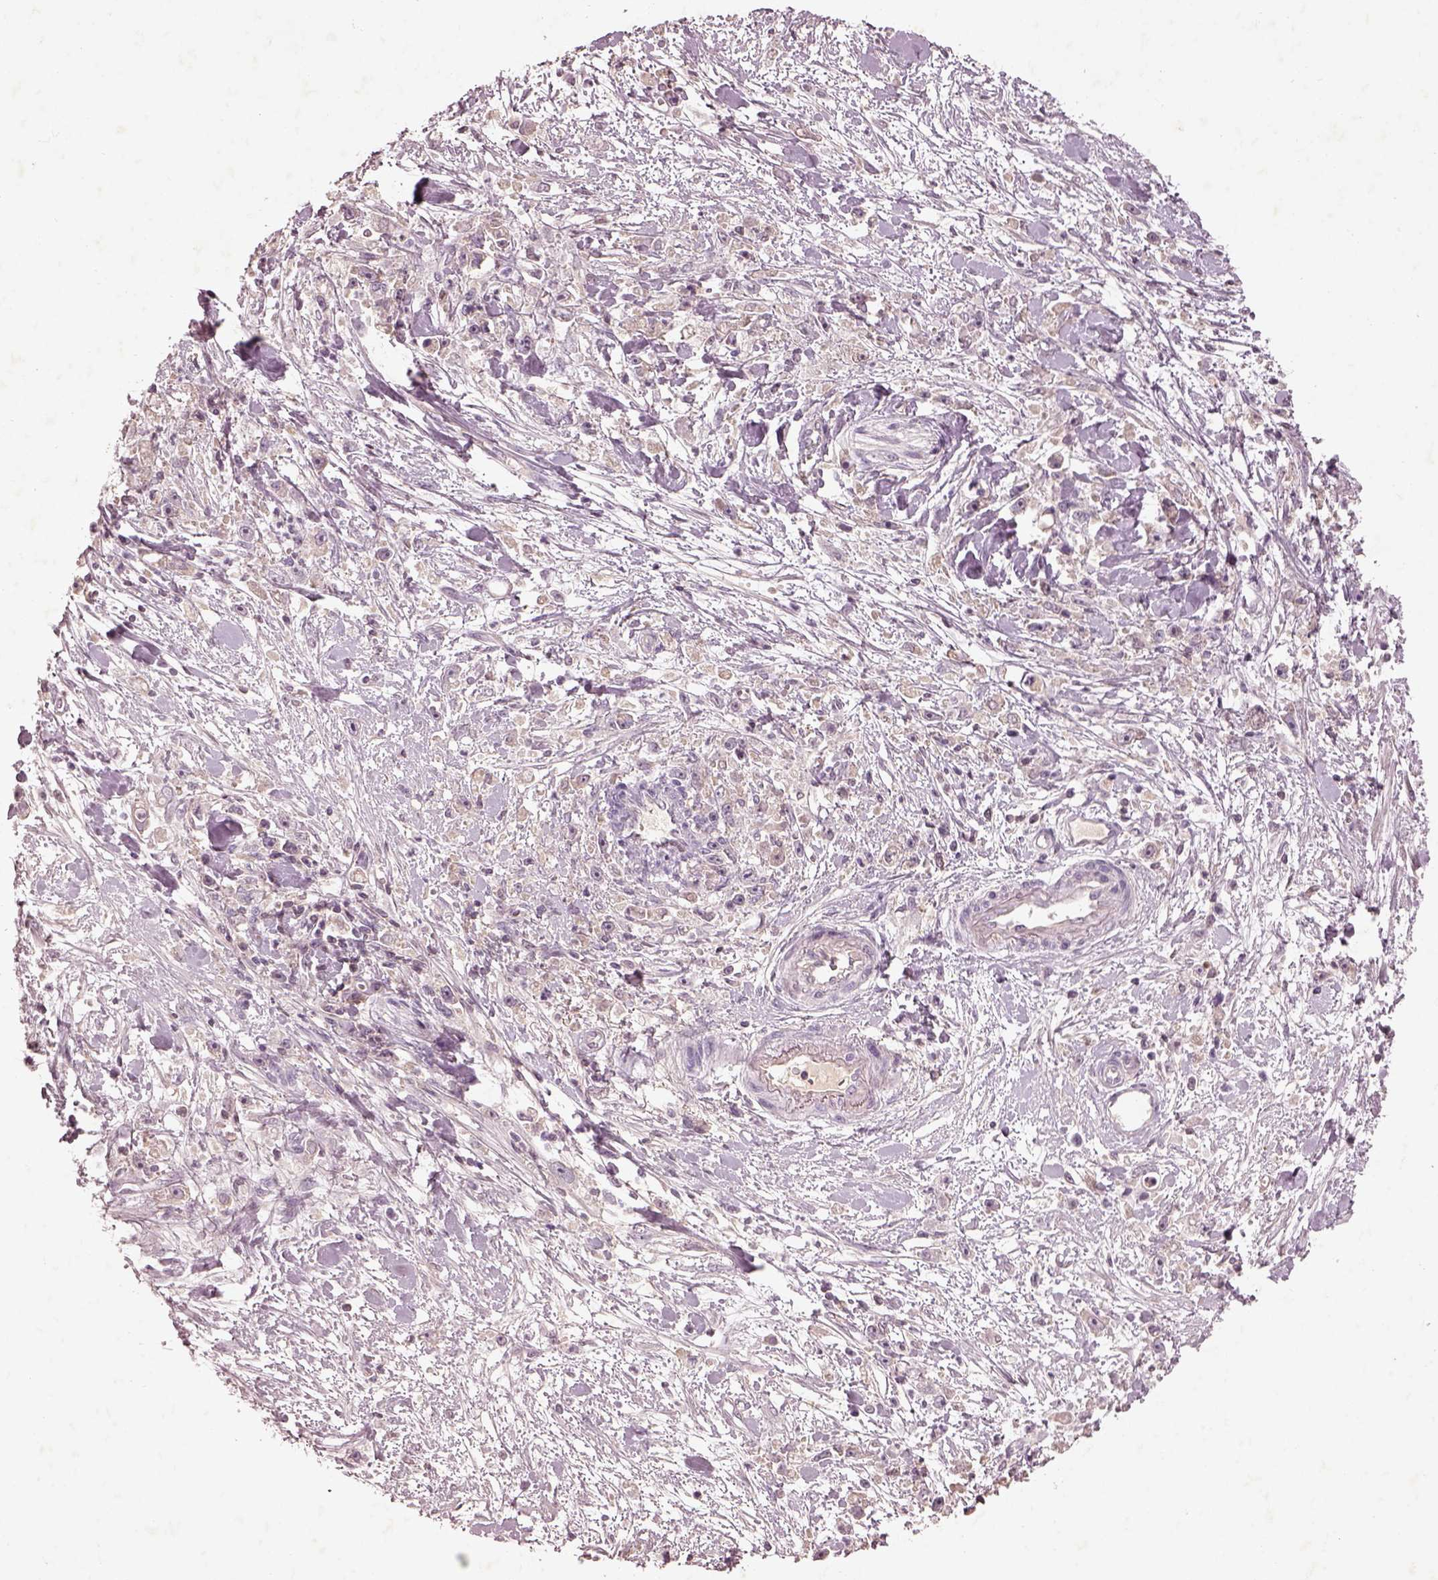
{"staining": {"intensity": "negative", "quantity": "none", "location": "none"}, "tissue": "stomach cancer", "cell_type": "Tumor cells", "image_type": "cancer", "snomed": [{"axis": "morphology", "description": "Adenocarcinoma, NOS"}, {"axis": "topography", "description": "Stomach"}], "caption": "This is an IHC image of human adenocarcinoma (stomach). There is no staining in tumor cells.", "gene": "TLX3", "patient": {"sex": "female", "age": 59}}